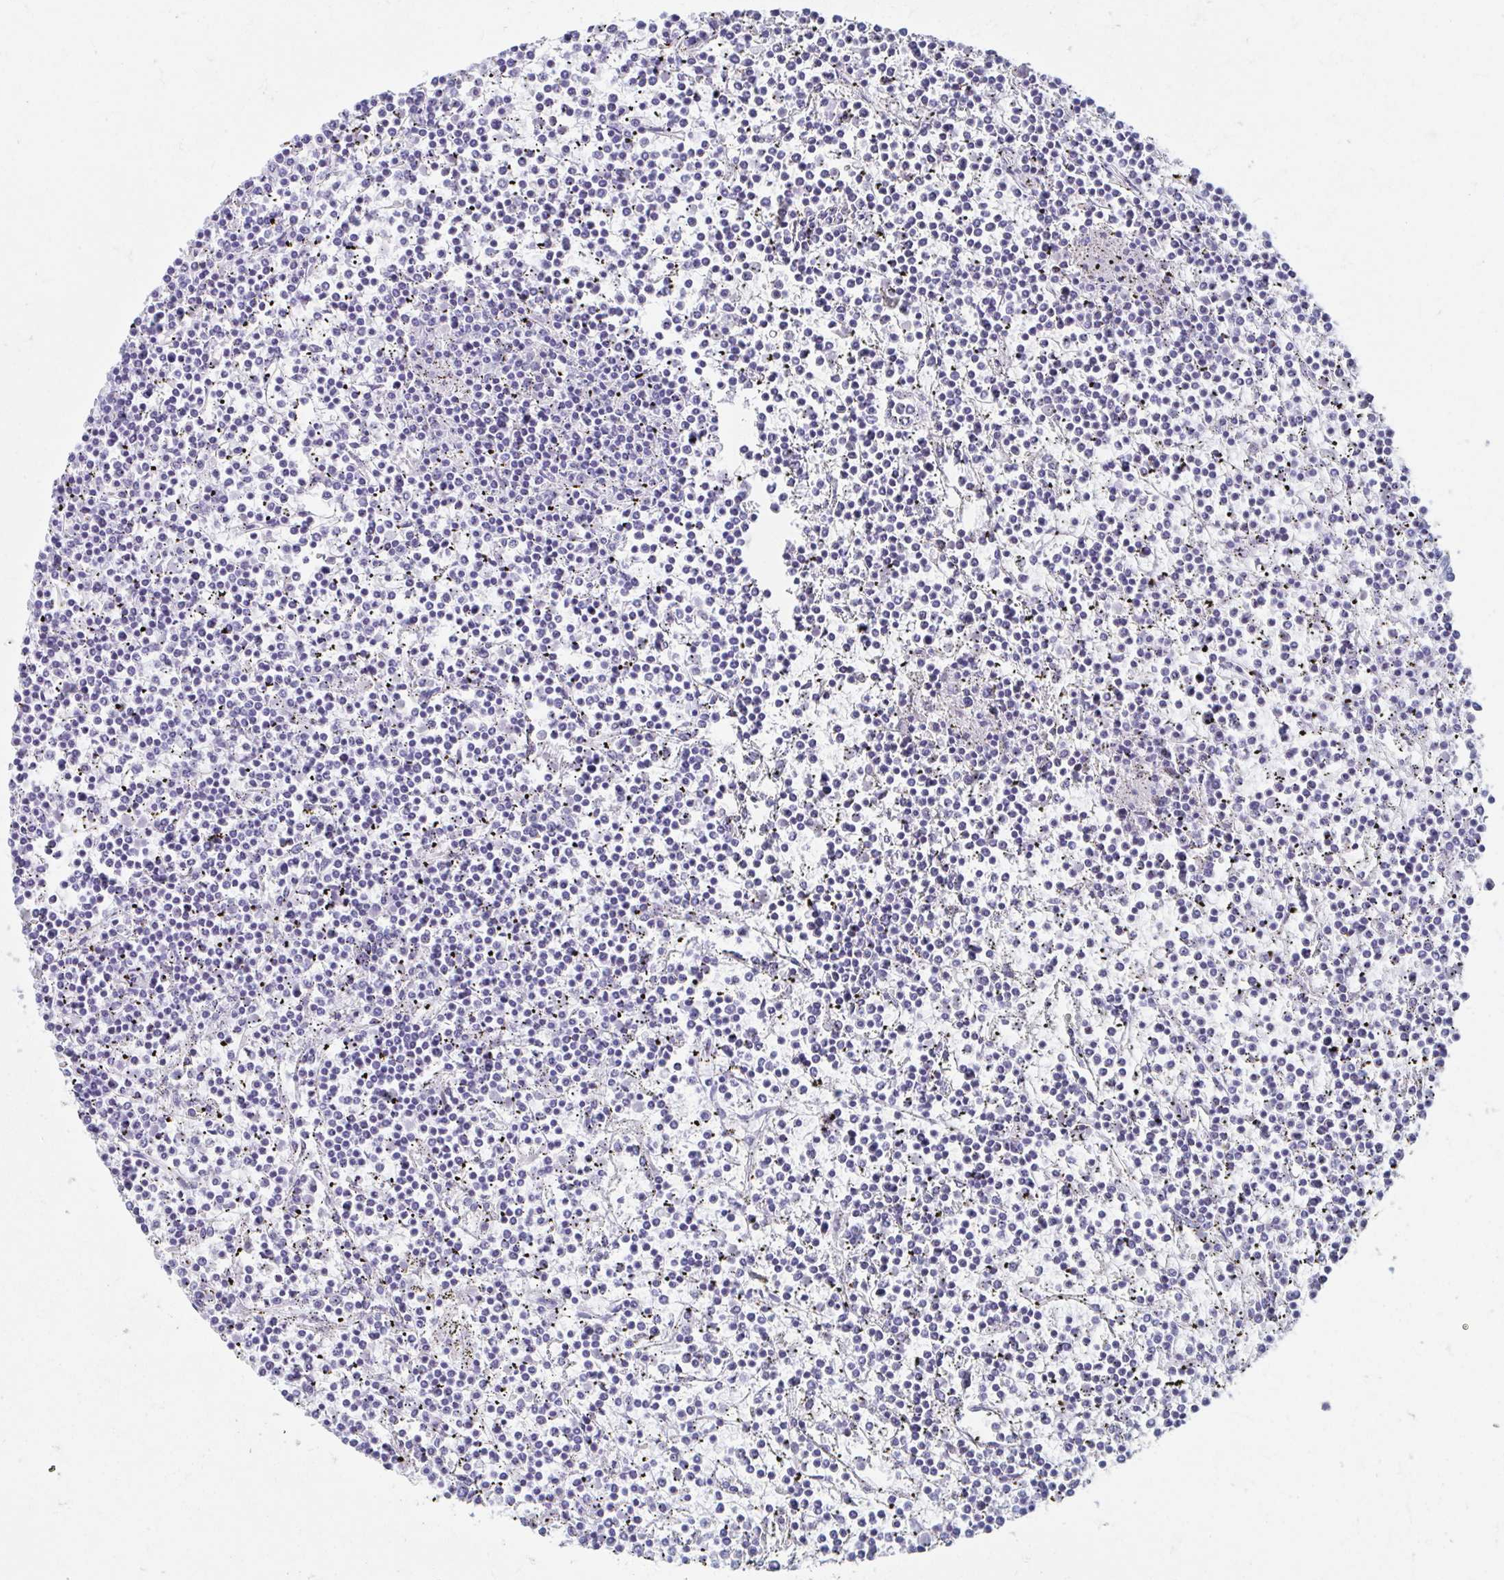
{"staining": {"intensity": "negative", "quantity": "none", "location": "none"}, "tissue": "lymphoma", "cell_type": "Tumor cells", "image_type": "cancer", "snomed": [{"axis": "morphology", "description": "Malignant lymphoma, non-Hodgkin's type, Low grade"}, {"axis": "topography", "description": "Spleen"}], "caption": "Tumor cells are negative for brown protein staining in lymphoma. (DAB (3,3'-diaminobenzidine) immunohistochemistry (IHC), high magnification).", "gene": "SHCBP1L", "patient": {"sex": "female", "age": 19}}